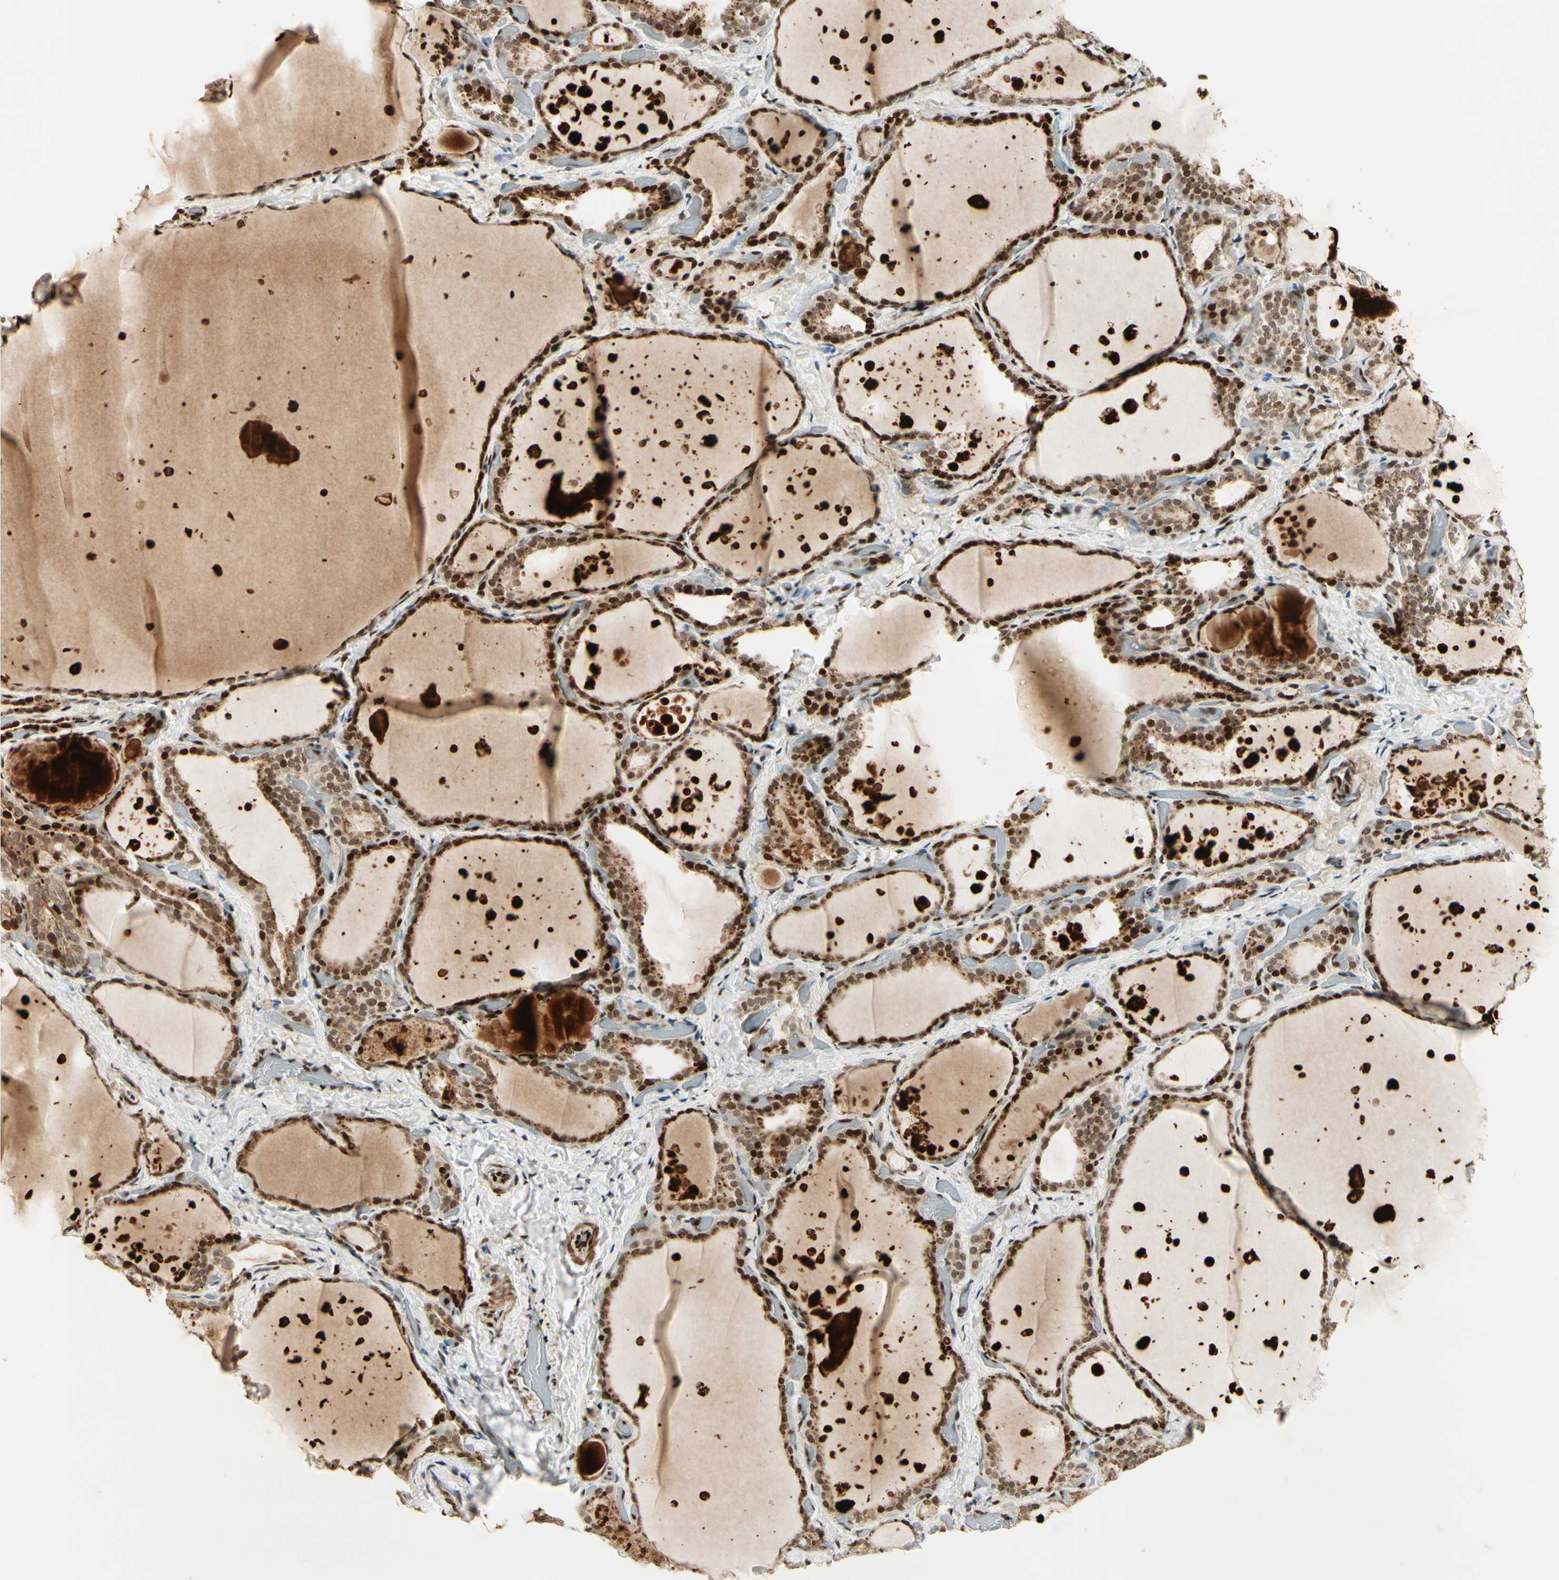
{"staining": {"intensity": "strong", "quantity": ">75%", "location": "cytoplasmic/membranous,nuclear"}, "tissue": "thyroid gland", "cell_type": "Glandular cells", "image_type": "normal", "snomed": [{"axis": "morphology", "description": "Normal tissue, NOS"}, {"axis": "topography", "description": "Thyroid gland"}], "caption": "An image showing strong cytoplasmic/membranous,nuclear staining in about >75% of glandular cells in benign thyroid gland, as visualized by brown immunohistochemical staining.", "gene": "TSHZ3", "patient": {"sex": "female", "age": 44}}